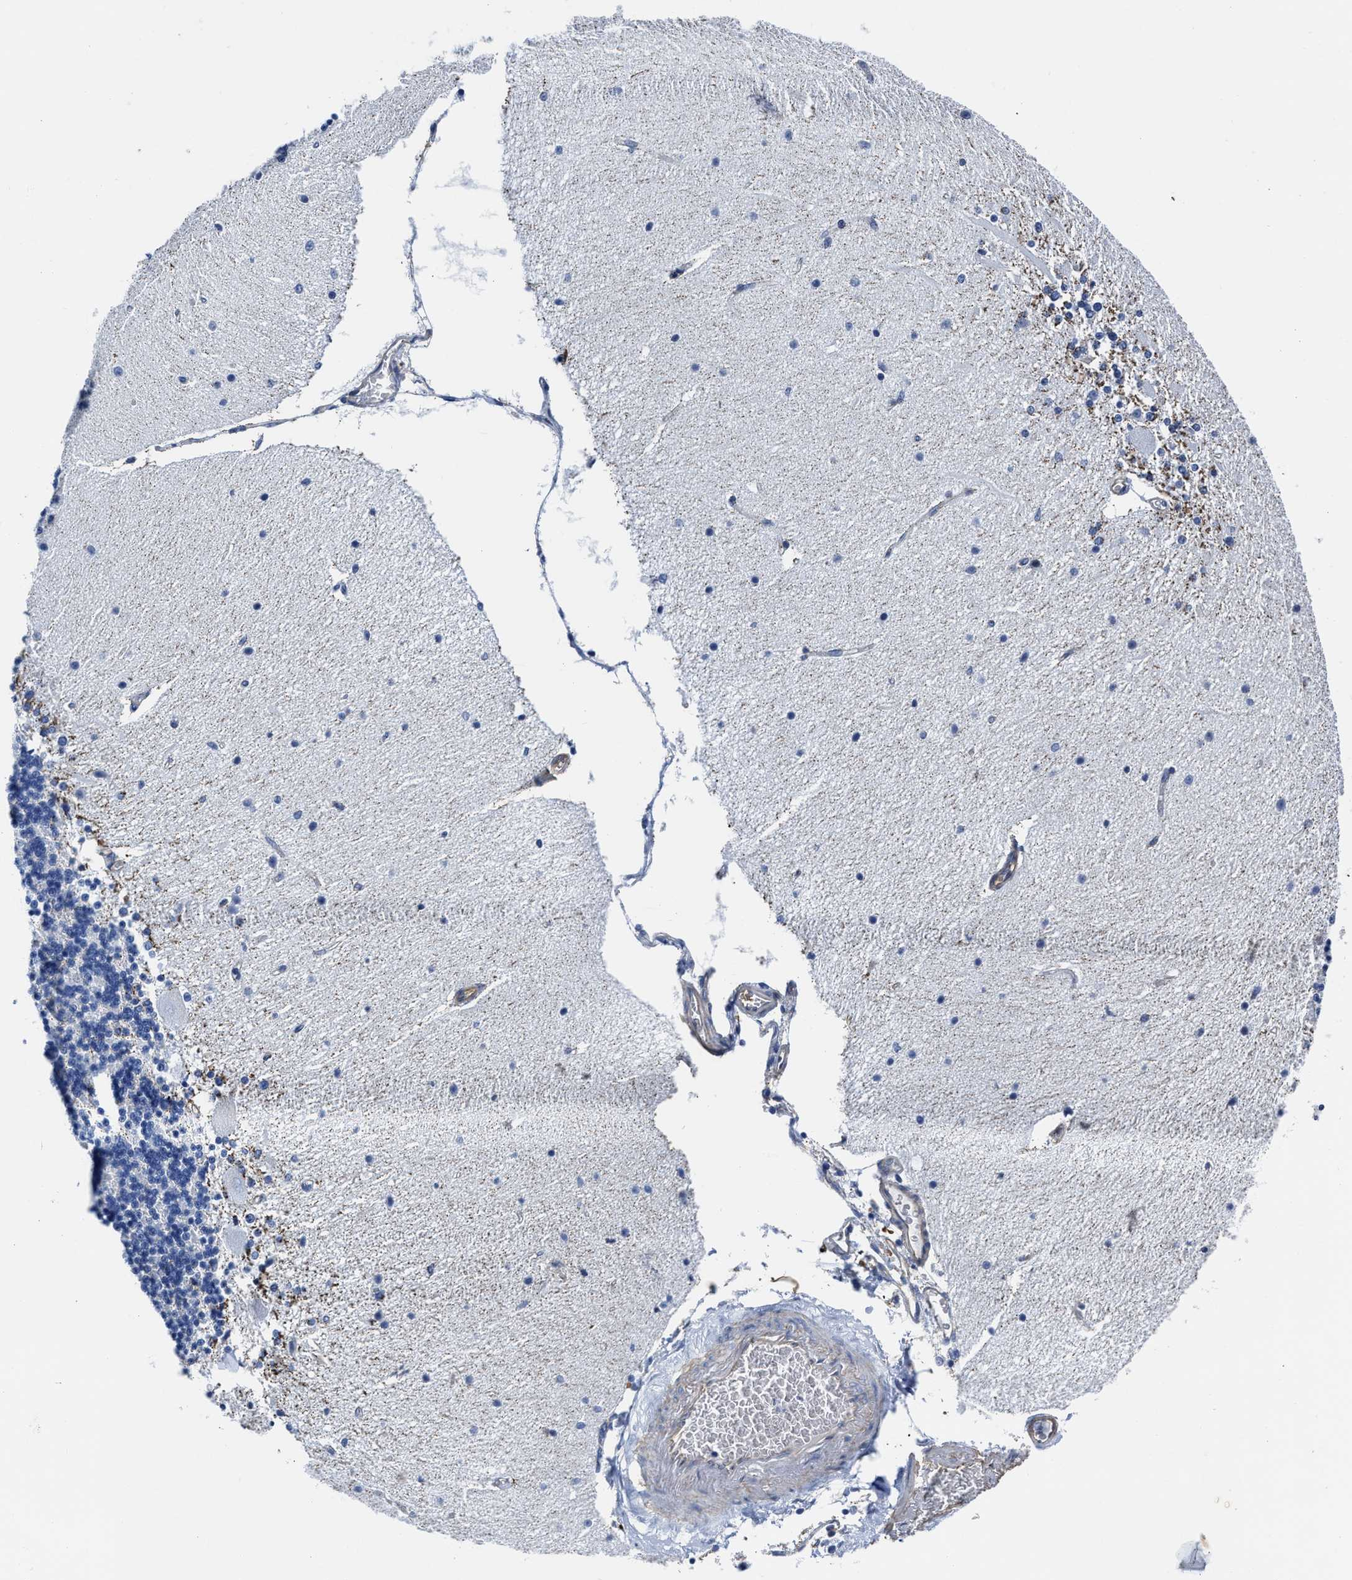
{"staining": {"intensity": "negative", "quantity": "none", "location": "none"}, "tissue": "cerebellum", "cell_type": "Cells in granular layer", "image_type": "normal", "snomed": [{"axis": "morphology", "description": "Normal tissue, NOS"}, {"axis": "topography", "description": "Cerebellum"}], "caption": "DAB (3,3'-diaminobenzidine) immunohistochemical staining of benign cerebellum displays no significant expression in cells in granular layer.", "gene": "KCNMB3", "patient": {"sex": "female", "age": 54}}